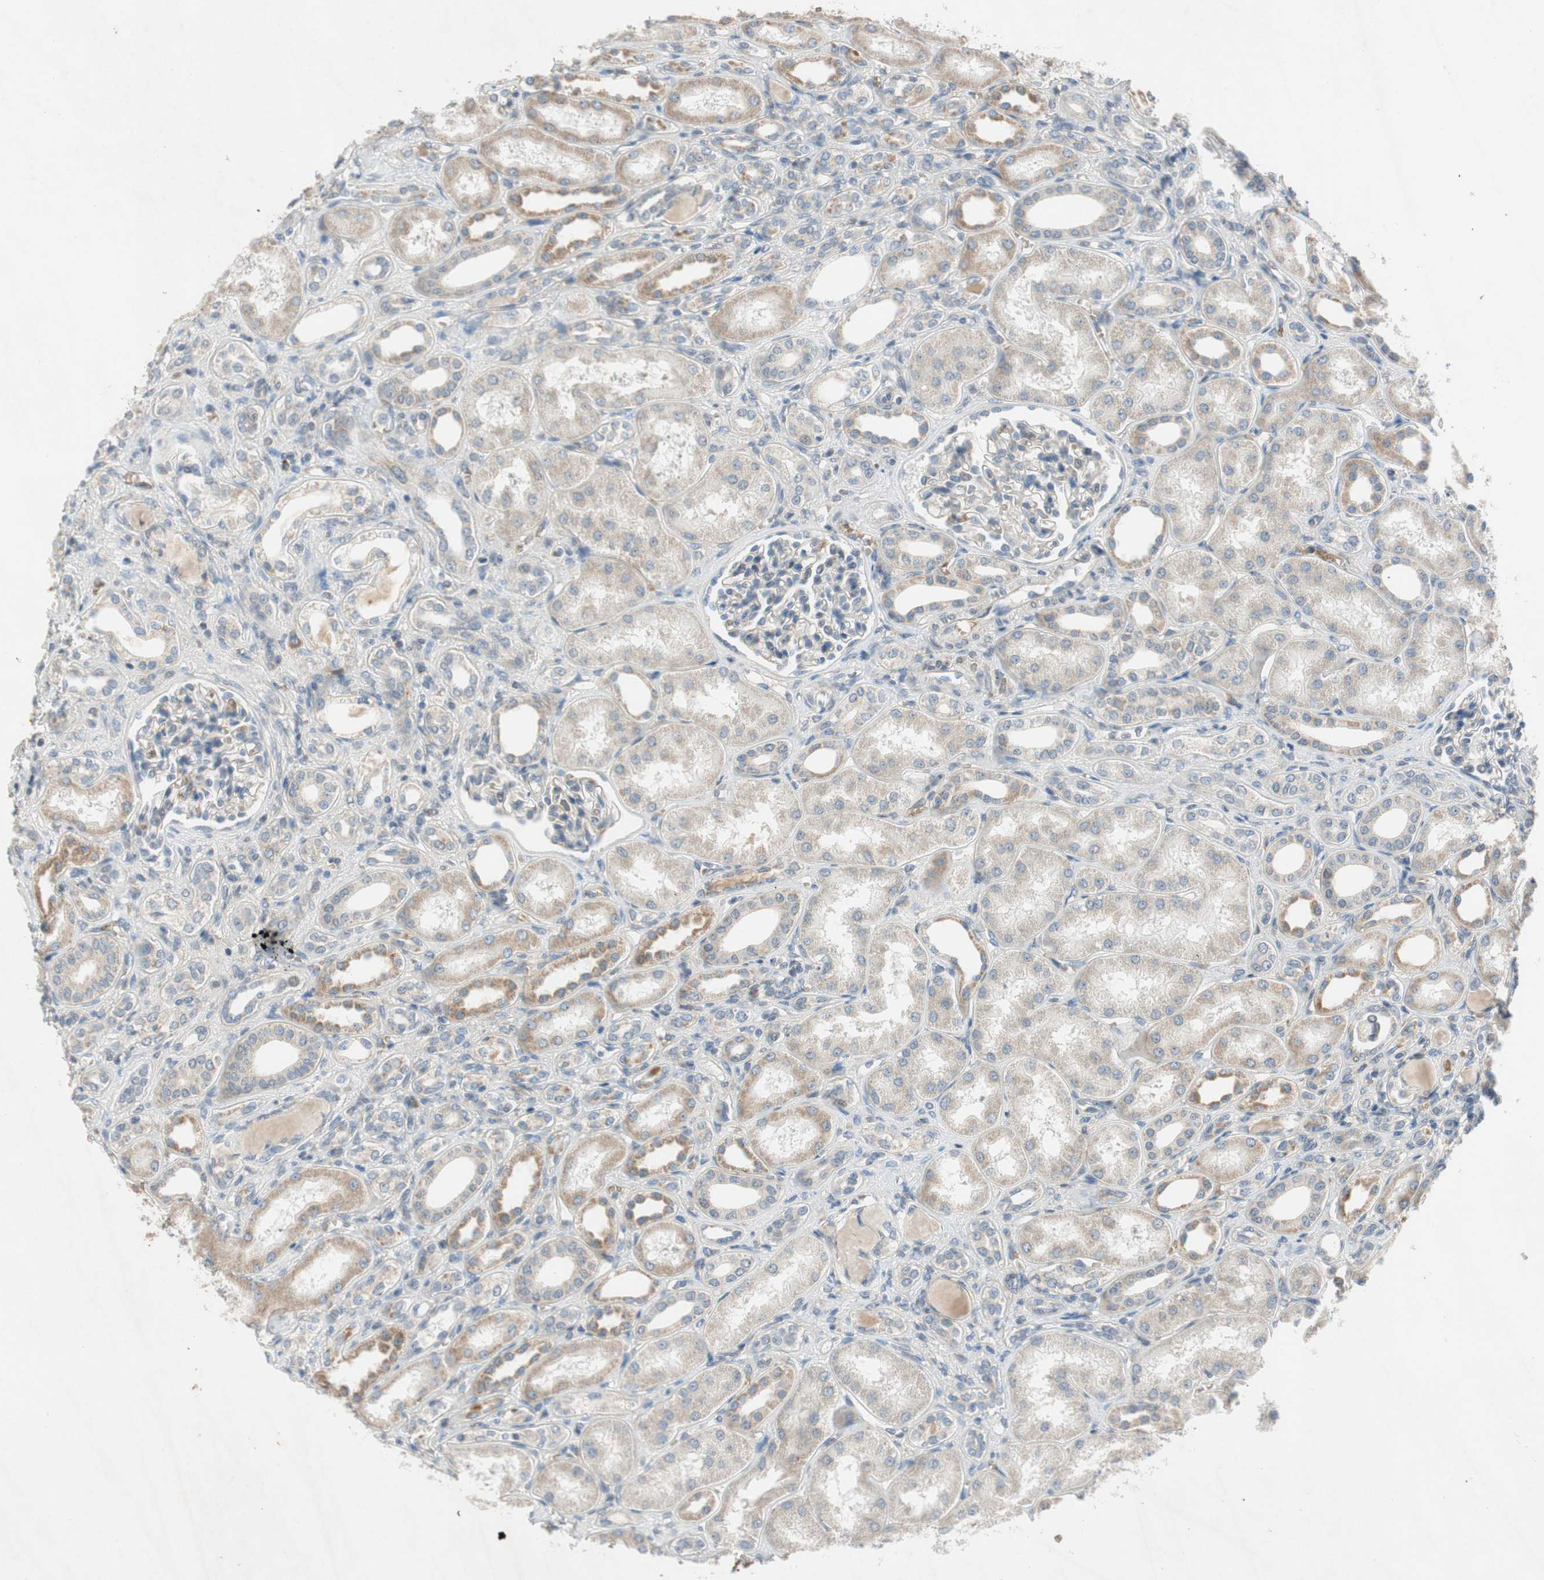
{"staining": {"intensity": "weak", "quantity": "25%-75%", "location": "cytoplasmic/membranous"}, "tissue": "kidney", "cell_type": "Cells in glomeruli", "image_type": "normal", "snomed": [{"axis": "morphology", "description": "Normal tissue, NOS"}, {"axis": "topography", "description": "Kidney"}], "caption": "Immunohistochemistry (IHC) staining of unremarkable kidney, which demonstrates low levels of weak cytoplasmic/membranous expression in about 25%-75% of cells in glomeruli indicating weak cytoplasmic/membranous protein positivity. The staining was performed using DAB (3,3'-diaminobenzidine) (brown) for protein detection and nuclei were counterstained in hematoxylin (blue).", "gene": "GYPC", "patient": {"sex": "male", "age": 7}}